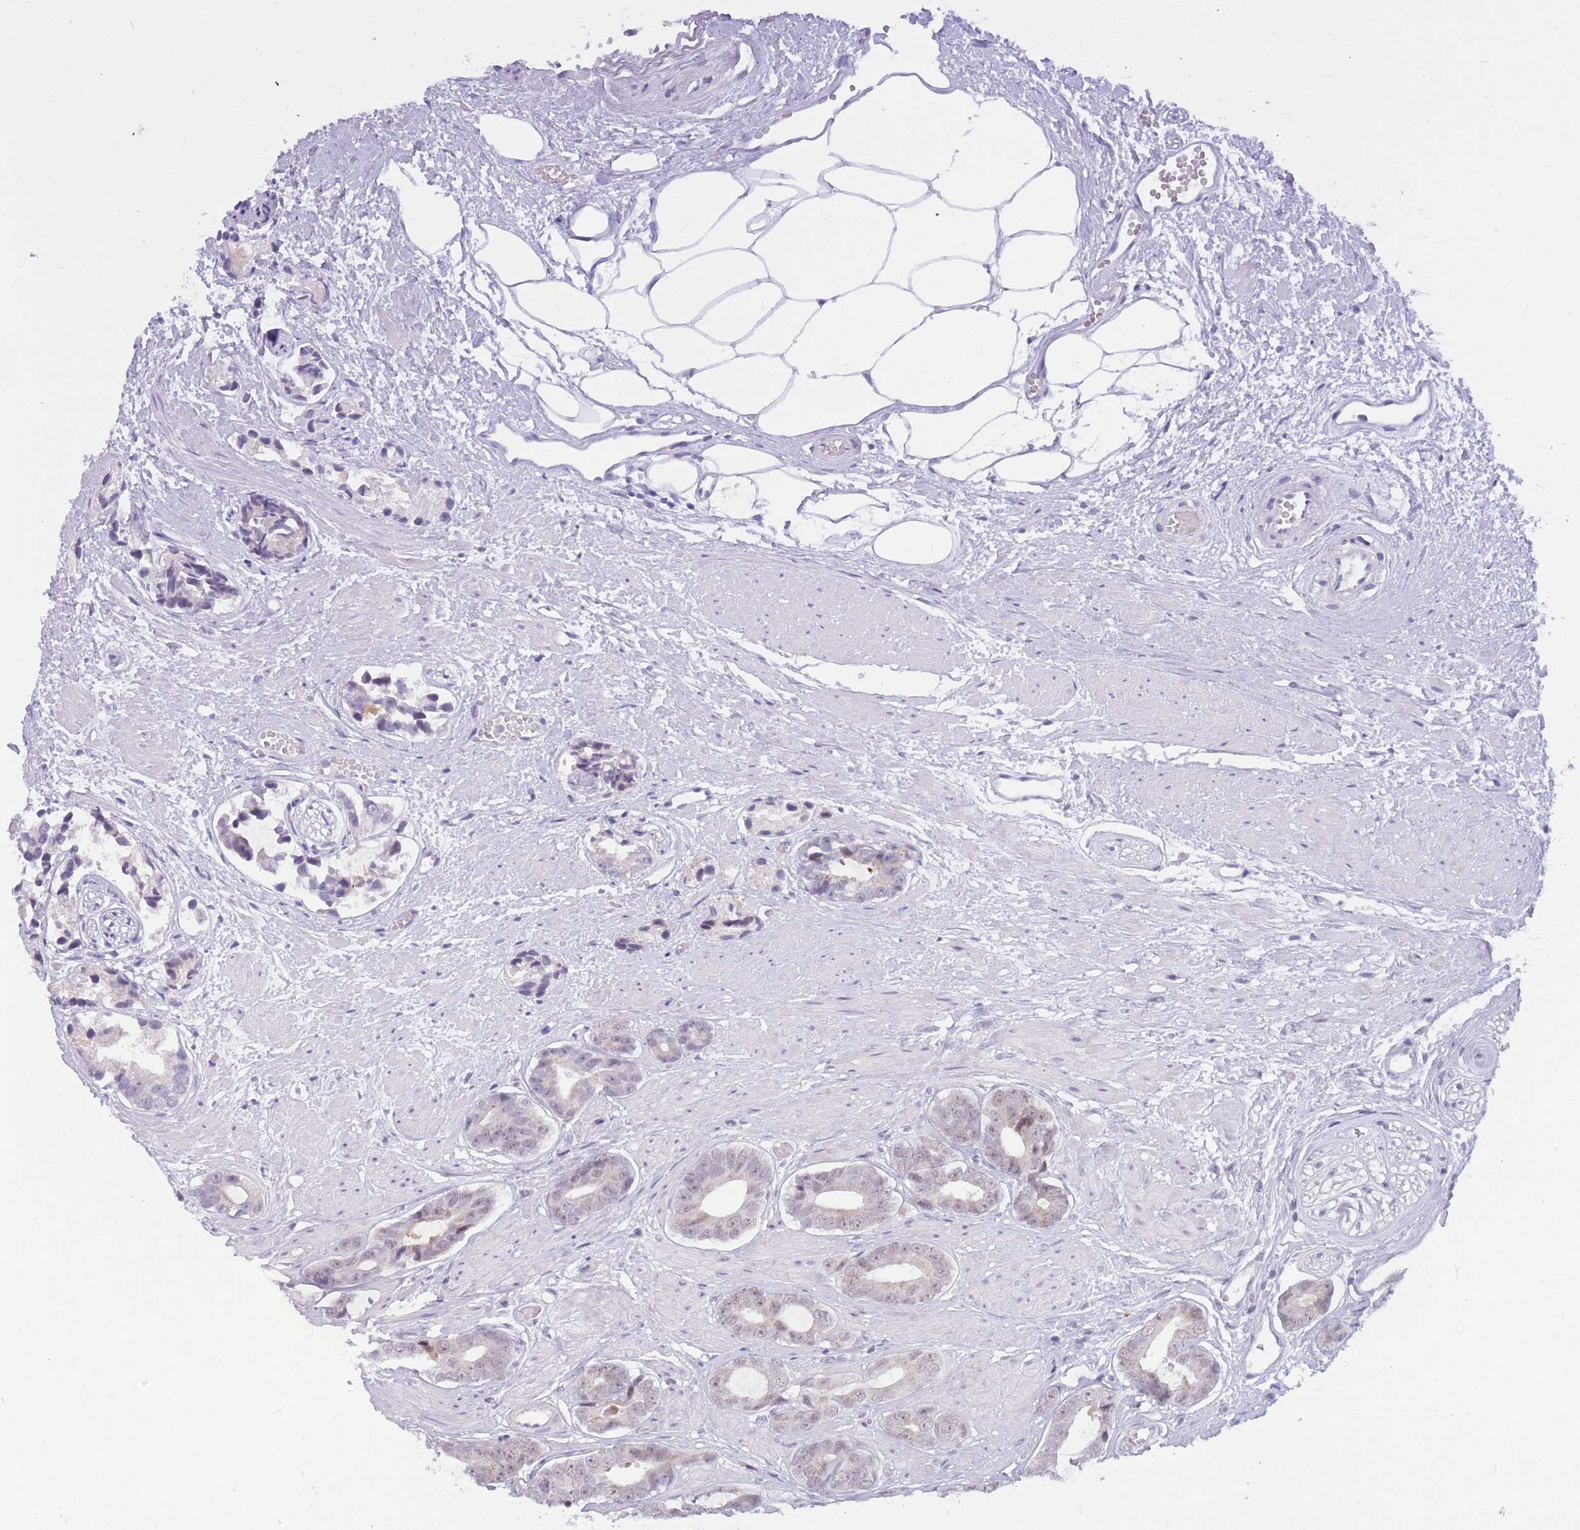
{"staining": {"intensity": "moderate", "quantity": "<25%", "location": "cytoplasmic/membranous,nuclear"}, "tissue": "prostate cancer", "cell_type": "Tumor cells", "image_type": "cancer", "snomed": [{"axis": "morphology", "description": "Adenocarcinoma, Low grade"}, {"axis": "topography", "description": "Prostate"}], "caption": "An IHC histopathology image of neoplastic tissue is shown. Protein staining in brown shows moderate cytoplasmic/membranous and nuclear positivity in prostate cancer within tumor cells. Using DAB (3,3'-diaminobenzidine) (brown) and hematoxylin (blue) stains, captured at high magnification using brightfield microscopy.", "gene": "CYP2B6", "patient": {"sex": "male", "age": 64}}